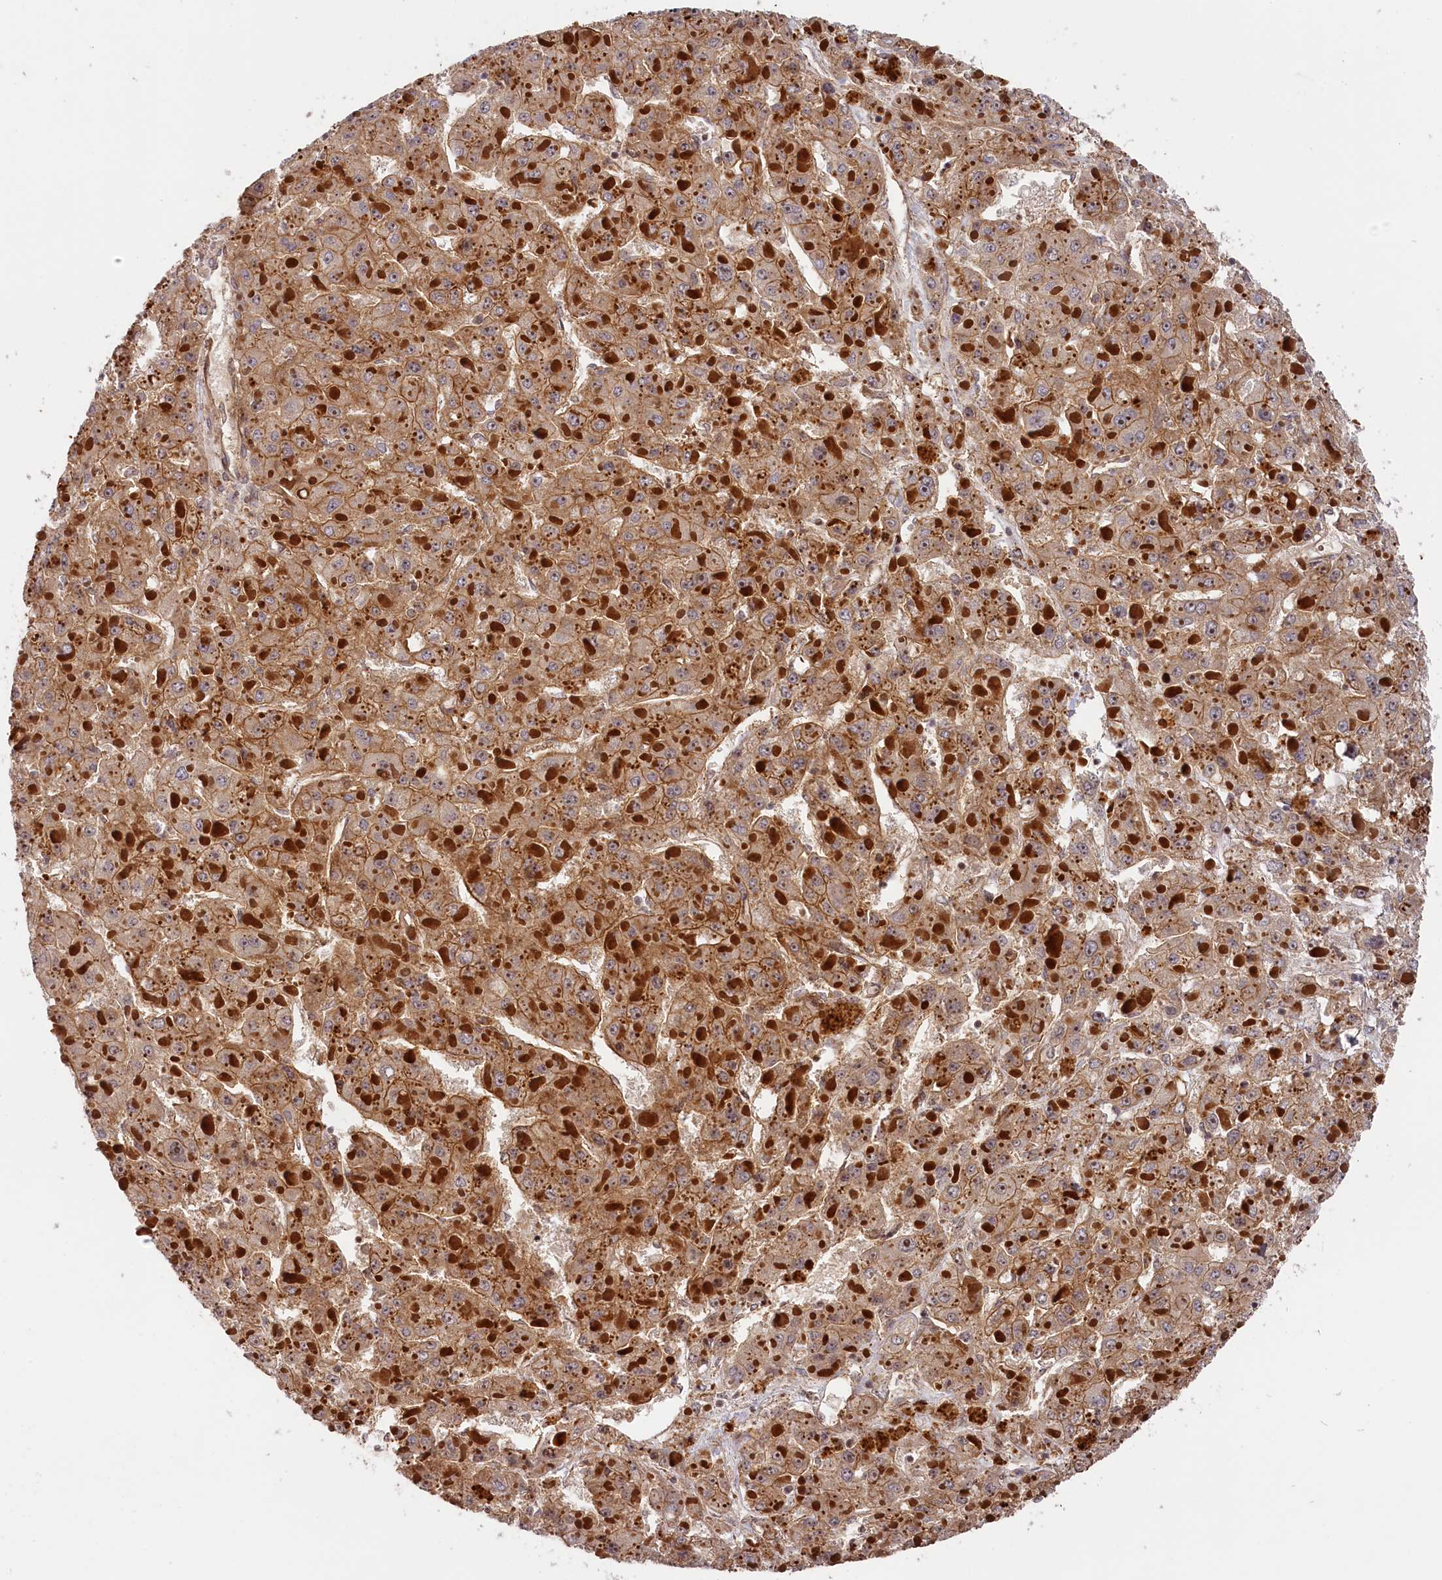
{"staining": {"intensity": "moderate", "quantity": ">75%", "location": "cytoplasmic/membranous"}, "tissue": "liver cancer", "cell_type": "Tumor cells", "image_type": "cancer", "snomed": [{"axis": "morphology", "description": "Carcinoma, Hepatocellular, NOS"}, {"axis": "topography", "description": "Liver"}], "caption": "Hepatocellular carcinoma (liver) tissue exhibits moderate cytoplasmic/membranous staining in approximately >75% of tumor cells", "gene": "CEP44", "patient": {"sex": "female", "age": 73}}